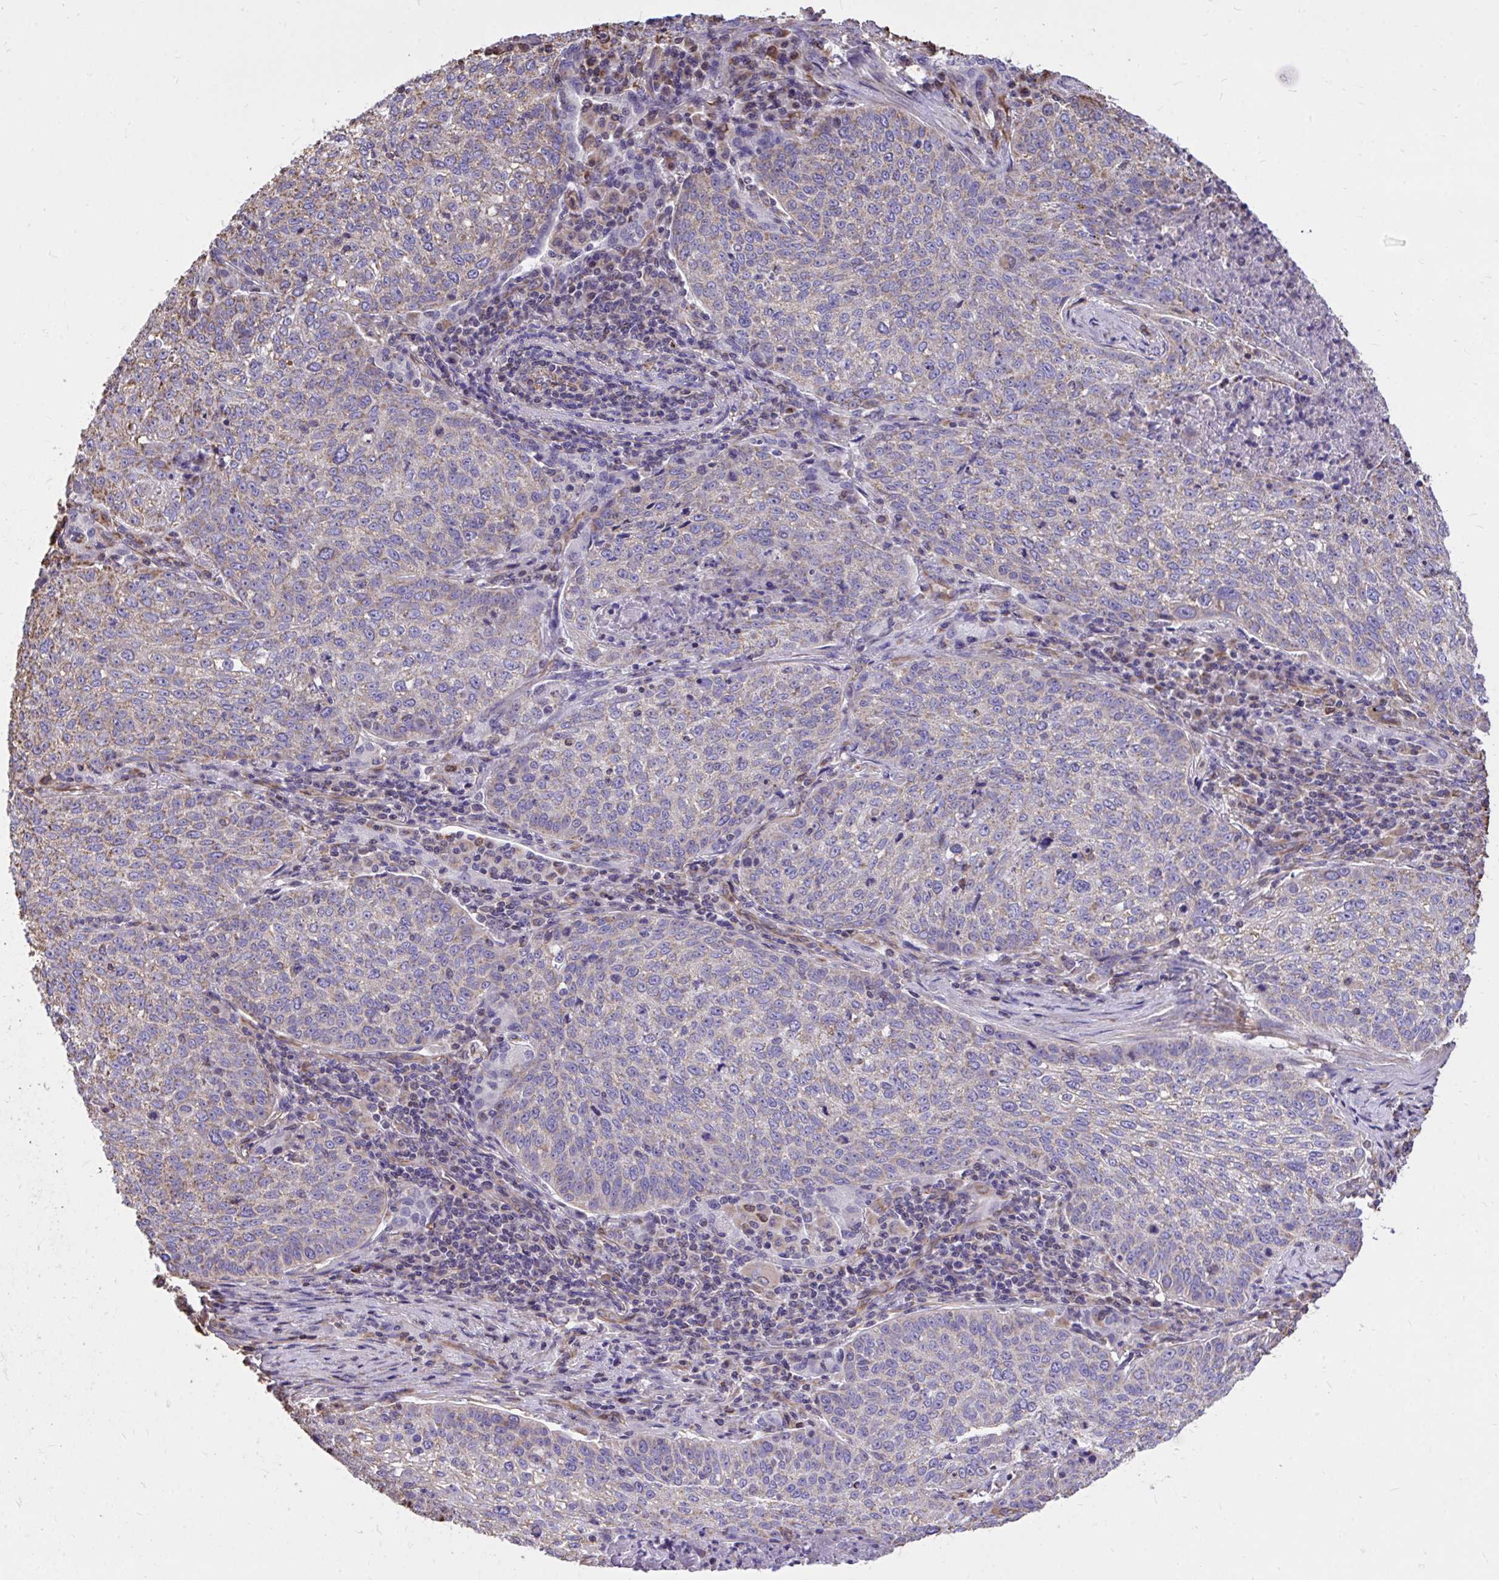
{"staining": {"intensity": "weak", "quantity": "25%-75%", "location": "cytoplasmic/membranous"}, "tissue": "lung cancer", "cell_type": "Tumor cells", "image_type": "cancer", "snomed": [{"axis": "morphology", "description": "Squamous cell carcinoma, NOS"}, {"axis": "topography", "description": "Lung"}], "caption": "The immunohistochemical stain highlights weak cytoplasmic/membranous positivity in tumor cells of lung squamous cell carcinoma tissue.", "gene": "RNF103", "patient": {"sex": "male", "age": 63}}